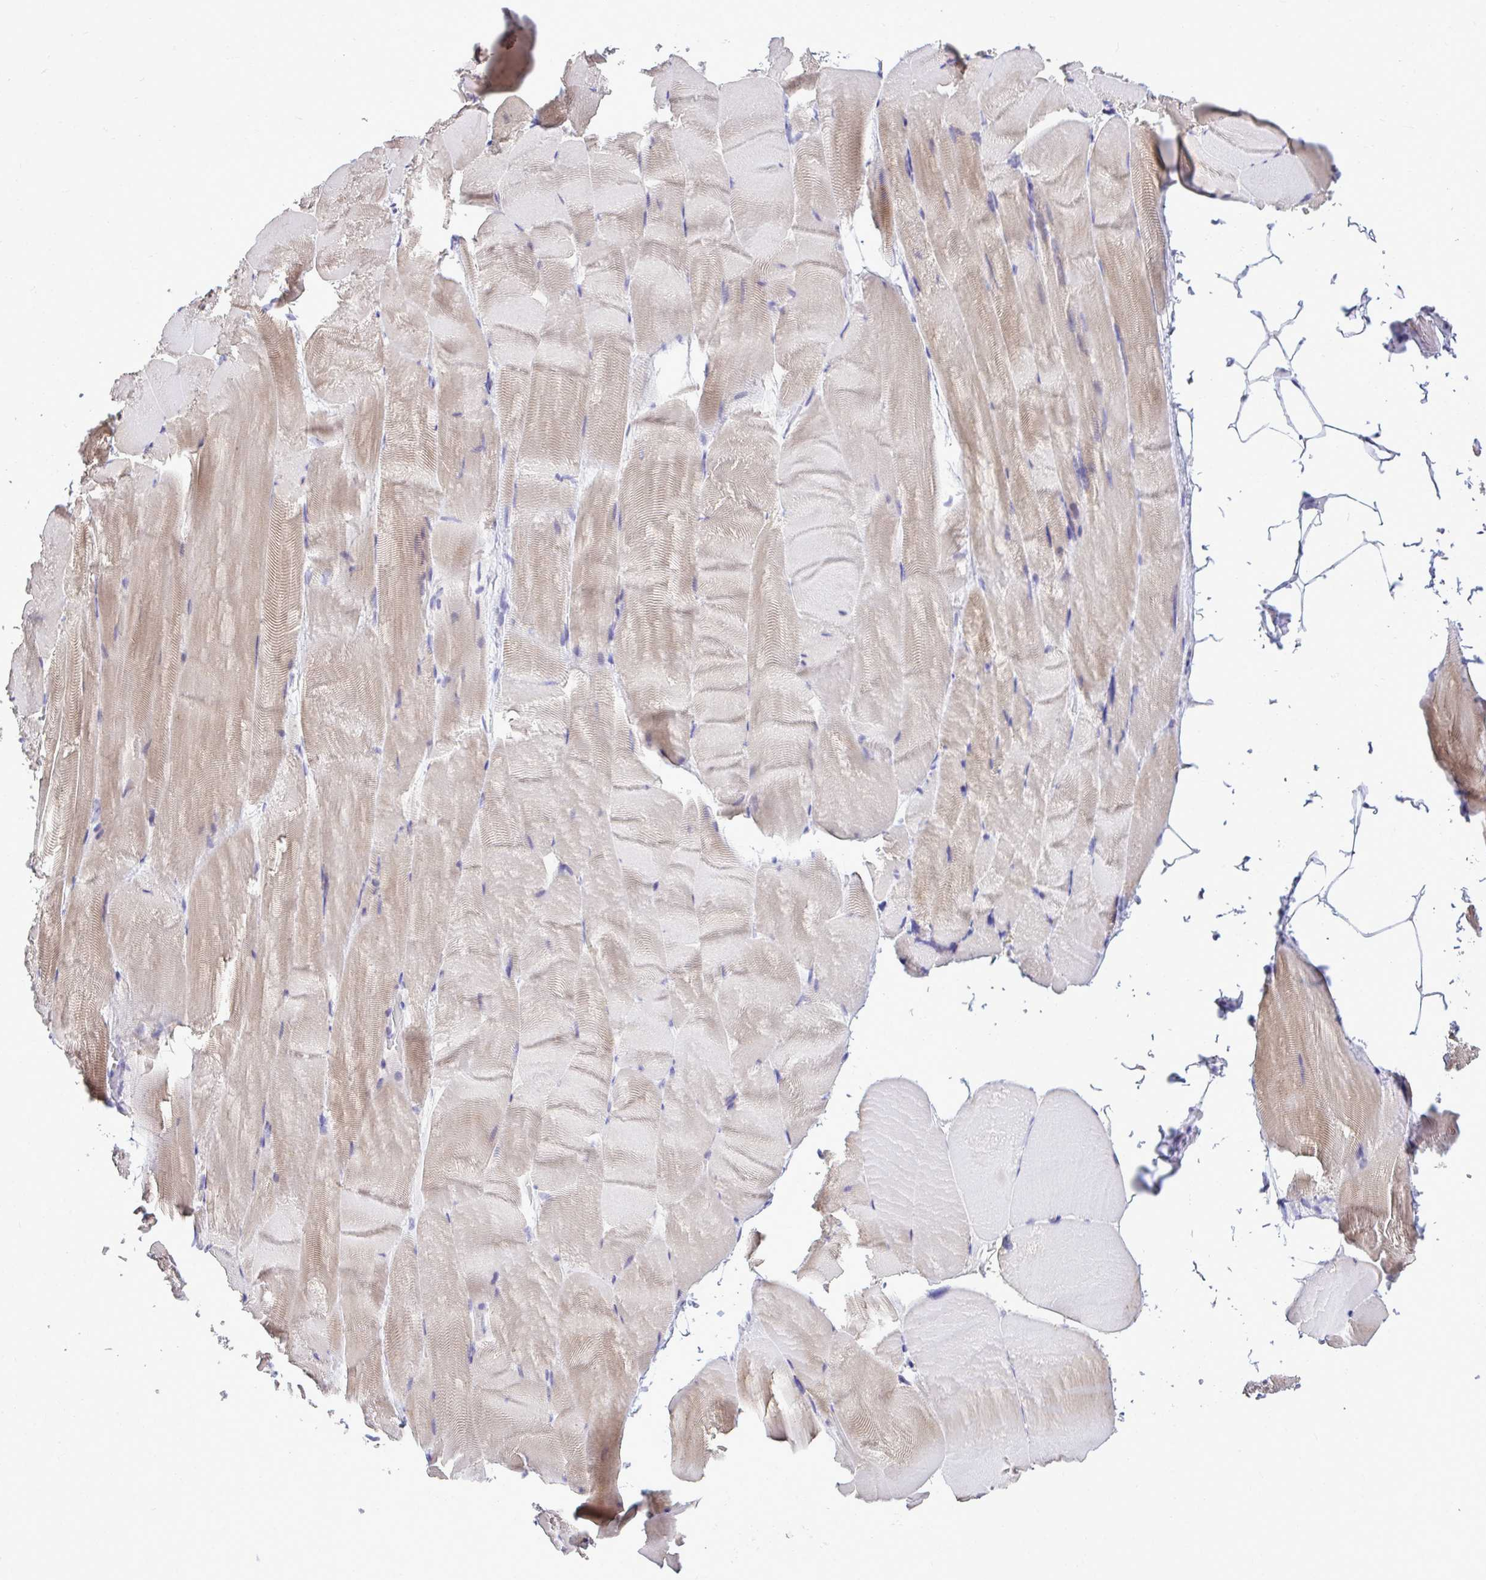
{"staining": {"intensity": "weak", "quantity": ">75%", "location": "cytoplasmic/membranous"}, "tissue": "skeletal muscle", "cell_type": "Myocytes", "image_type": "normal", "snomed": [{"axis": "morphology", "description": "Normal tissue, NOS"}, {"axis": "topography", "description": "Skeletal muscle"}], "caption": "High-power microscopy captured an immunohistochemistry image of benign skeletal muscle, revealing weak cytoplasmic/membranous expression in approximately >75% of myocytes. The protein is shown in brown color, while the nuclei are stained blue.", "gene": "ENSG00000269547", "patient": {"sex": "female", "age": 64}}